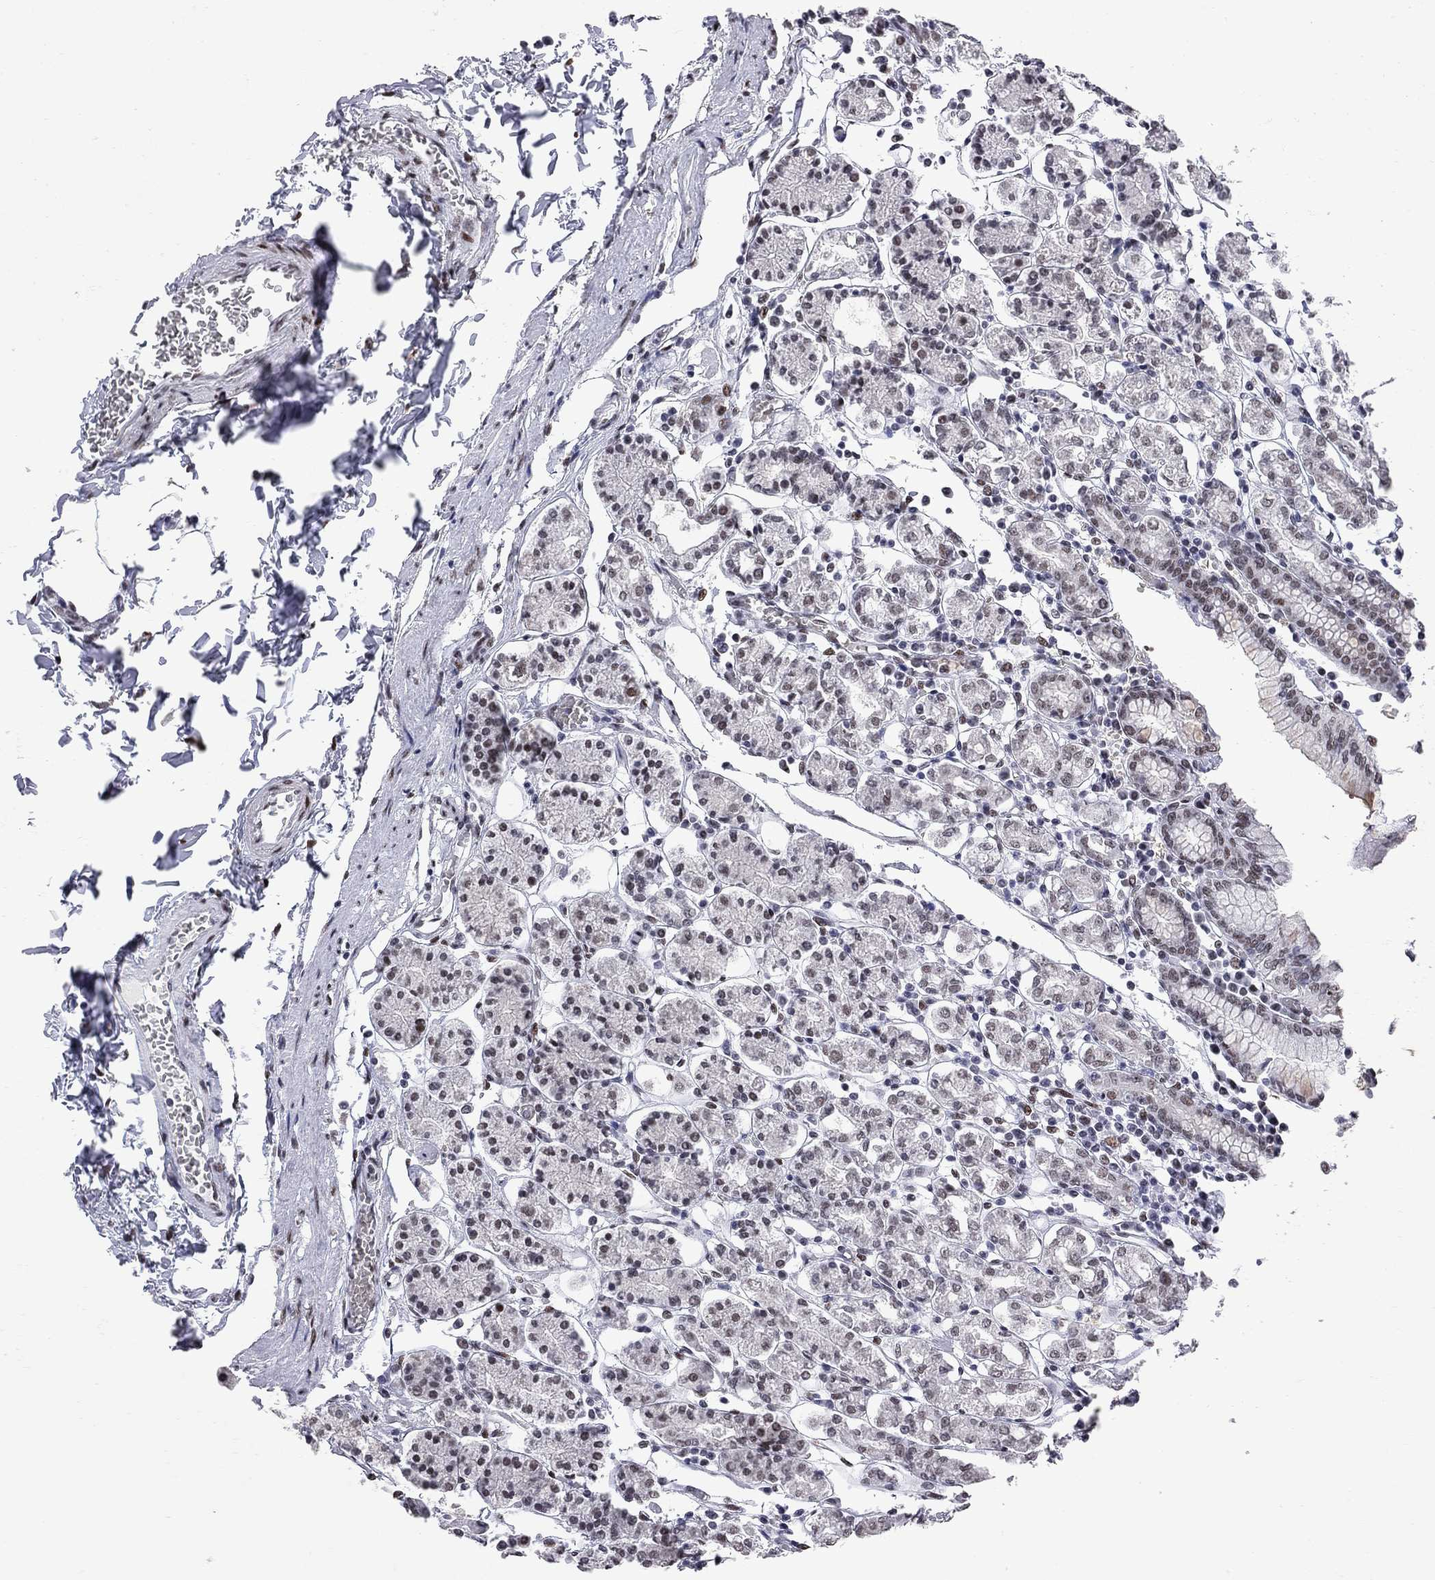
{"staining": {"intensity": "moderate", "quantity": "<25%", "location": "nuclear"}, "tissue": "stomach", "cell_type": "Glandular cells", "image_type": "normal", "snomed": [{"axis": "morphology", "description": "Normal tissue, NOS"}, {"axis": "topography", "description": "Stomach, upper"}, {"axis": "topography", "description": "Stomach"}], "caption": "This micrograph exhibits immunohistochemistry (IHC) staining of benign human stomach, with low moderate nuclear staining in about <25% of glandular cells.", "gene": "ZBTB47", "patient": {"sex": "male", "age": 62}}